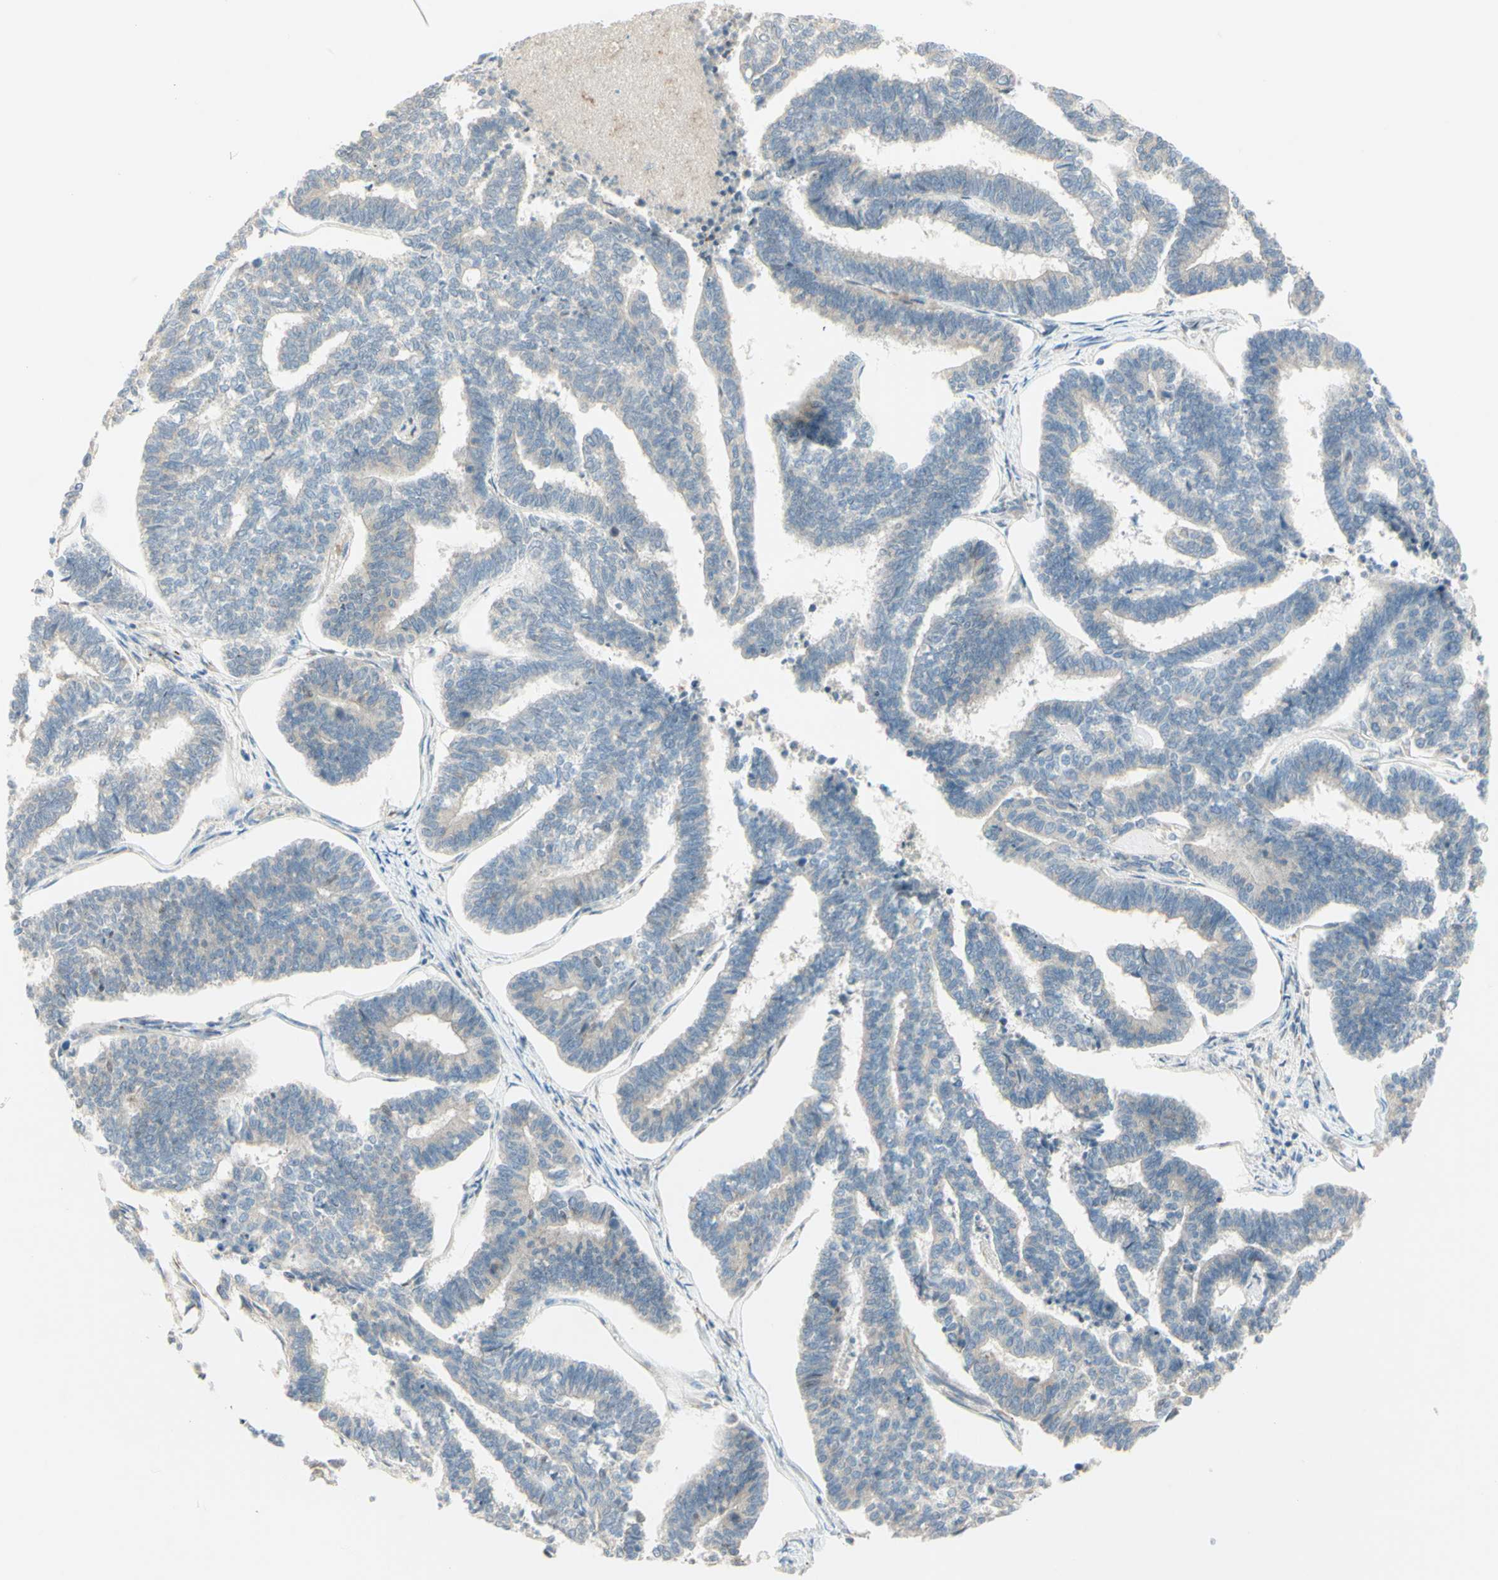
{"staining": {"intensity": "weak", "quantity": "25%-75%", "location": "cytoplasmic/membranous"}, "tissue": "endometrial cancer", "cell_type": "Tumor cells", "image_type": "cancer", "snomed": [{"axis": "morphology", "description": "Adenocarcinoma, NOS"}, {"axis": "topography", "description": "Endometrium"}], "caption": "DAB (3,3'-diaminobenzidine) immunohistochemical staining of human endometrial cancer (adenocarcinoma) demonstrates weak cytoplasmic/membranous protein staining in approximately 25%-75% of tumor cells.", "gene": "ZW10", "patient": {"sex": "female", "age": 70}}